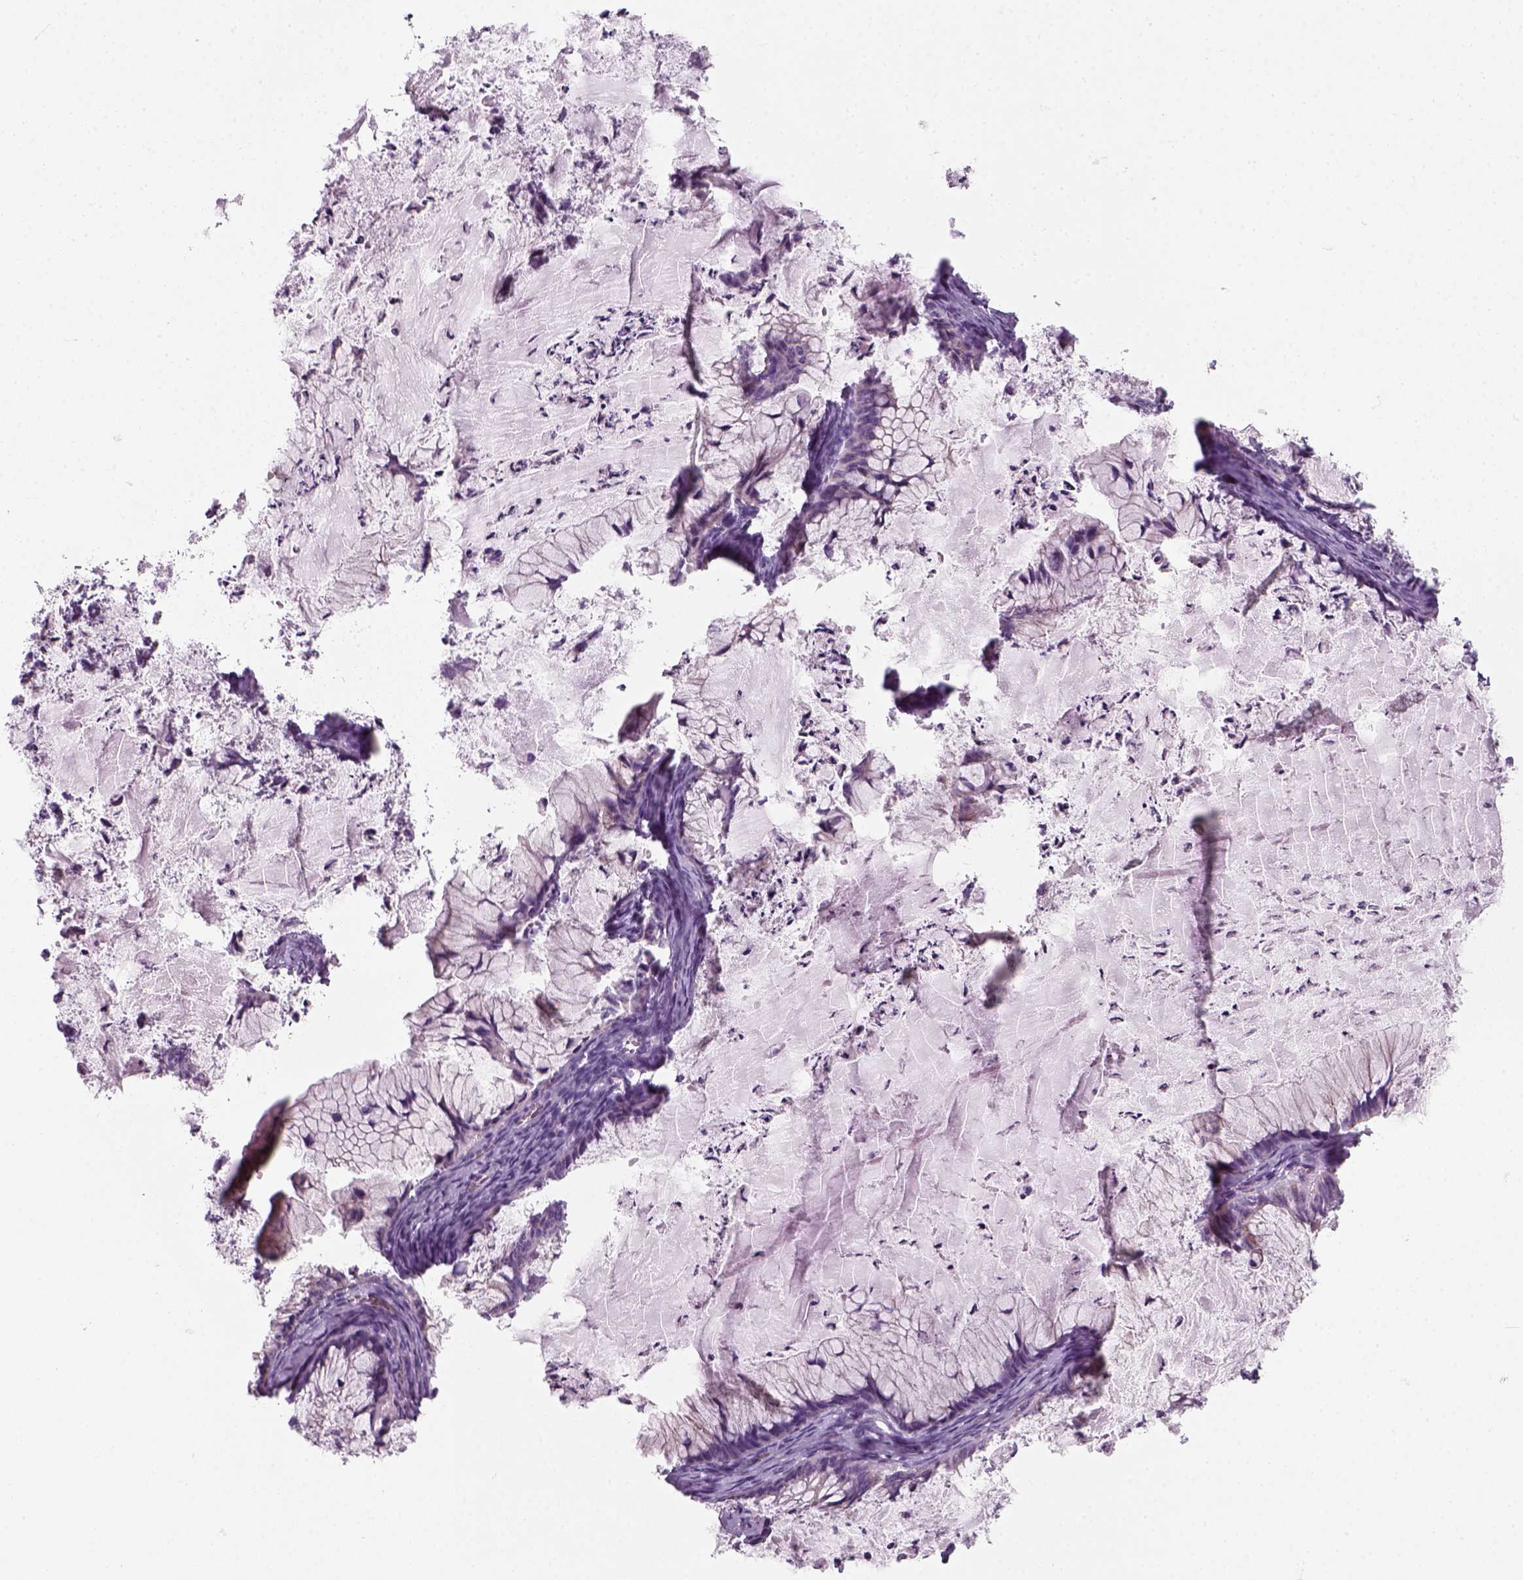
{"staining": {"intensity": "negative", "quantity": "none", "location": "none"}, "tissue": "ovarian cancer", "cell_type": "Tumor cells", "image_type": "cancer", "snomed": [{"axis": "morphology", "description": "Cystadenocarcinoma, mucinous, NOS"}, {"axis": "topography", "description": "Ovary"}], "caption": "This photomicrograph is of ovarian cancer stained with immunohistochemistry to label a protein in brown with the nuclei are counter-stained blue. There is no expression in tumor cells.", "gene": "IL4", "patient": {"sex": "female", "age": 72}}